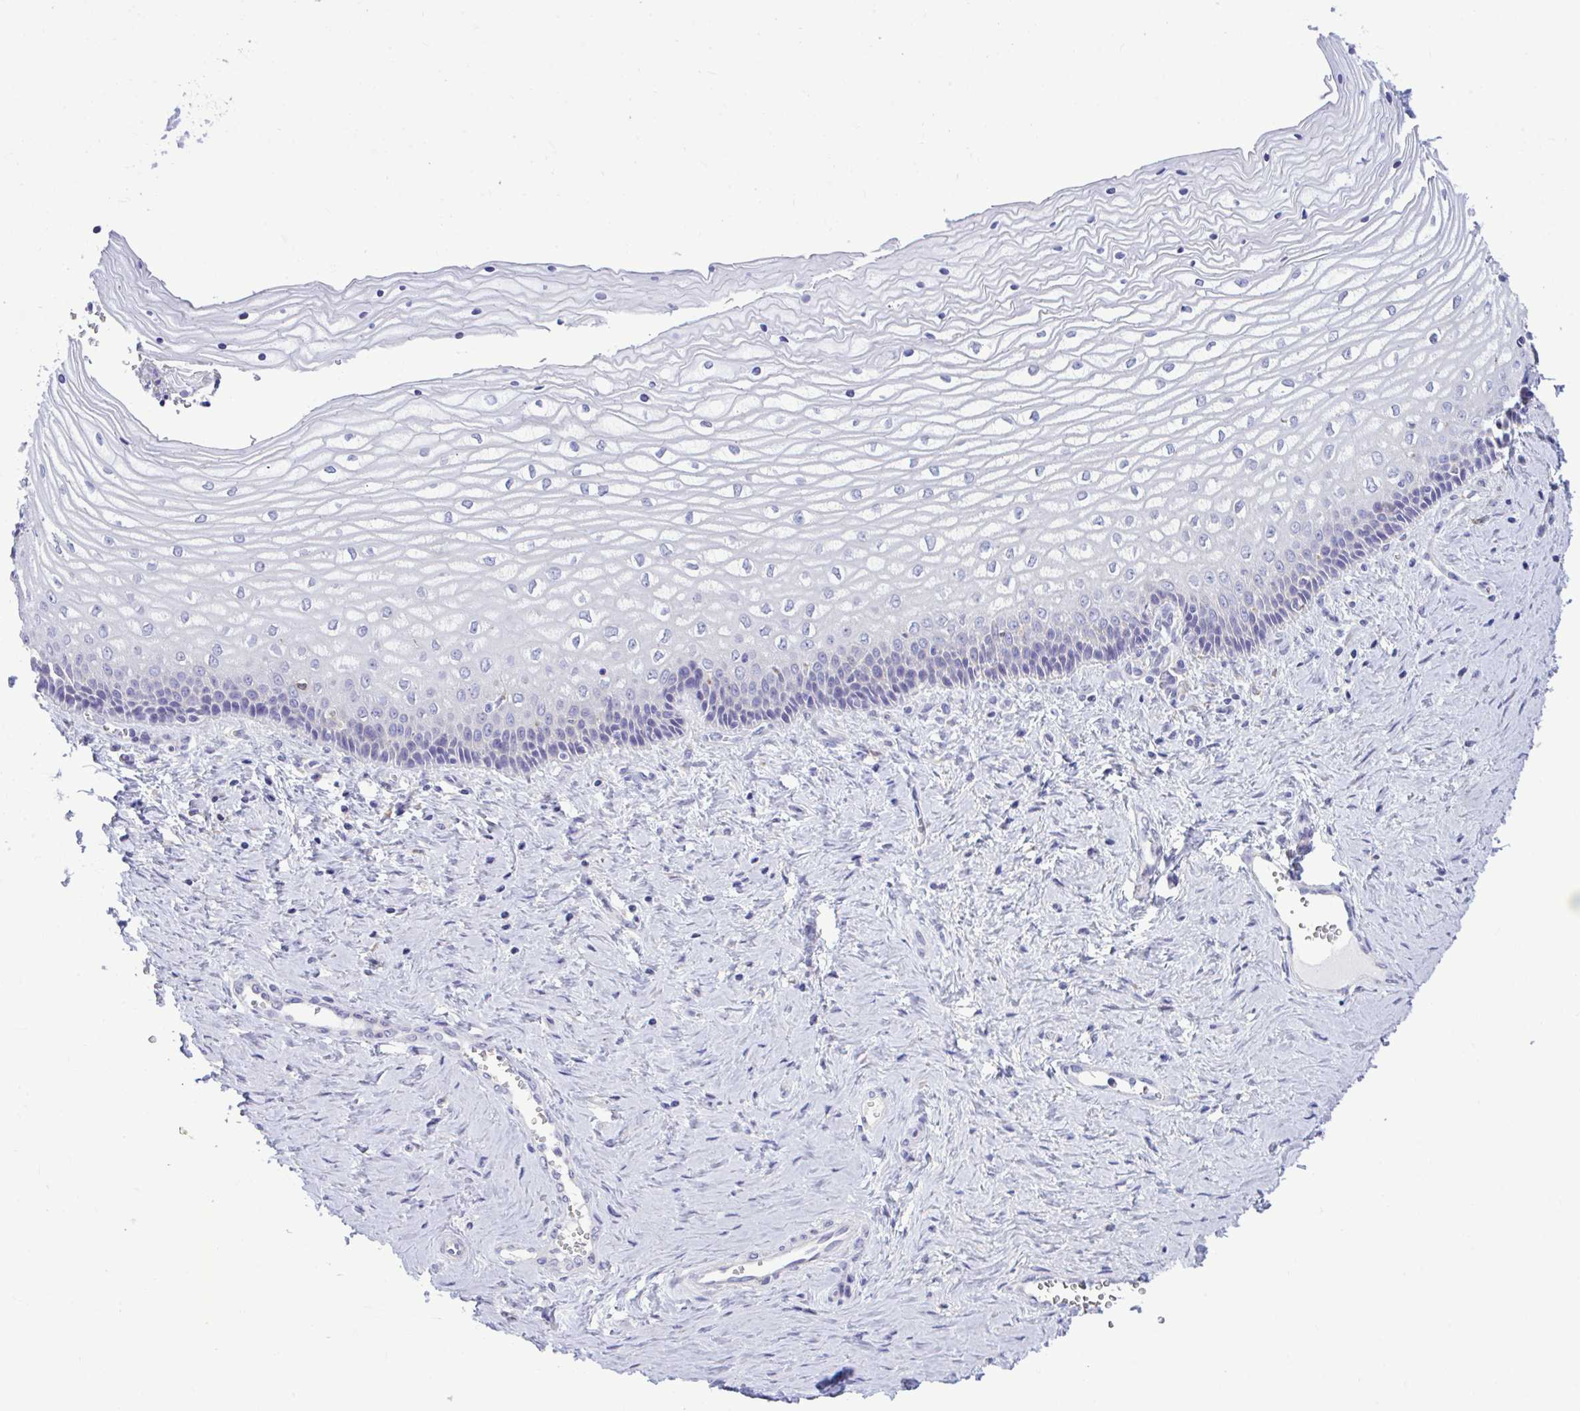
{"staining": {"intensity": "negative", "quantity": "none", "location": "none"}, "tissue": "vagina", "cell_type": "Squamous epithelial cells", "image_type": "normal", "snomed": [{"axis": "morphology", "description": "Normal tissue, NOS"}, {"axis": "topography", "description": "Vagina"}], "caption": "Squamous epithelial cells are negative for protein expression in unremarkable human vagina. Nuclei are stained in blue.", "gene": "PIGK", "patient": {"sex": "female", "age": 45}}